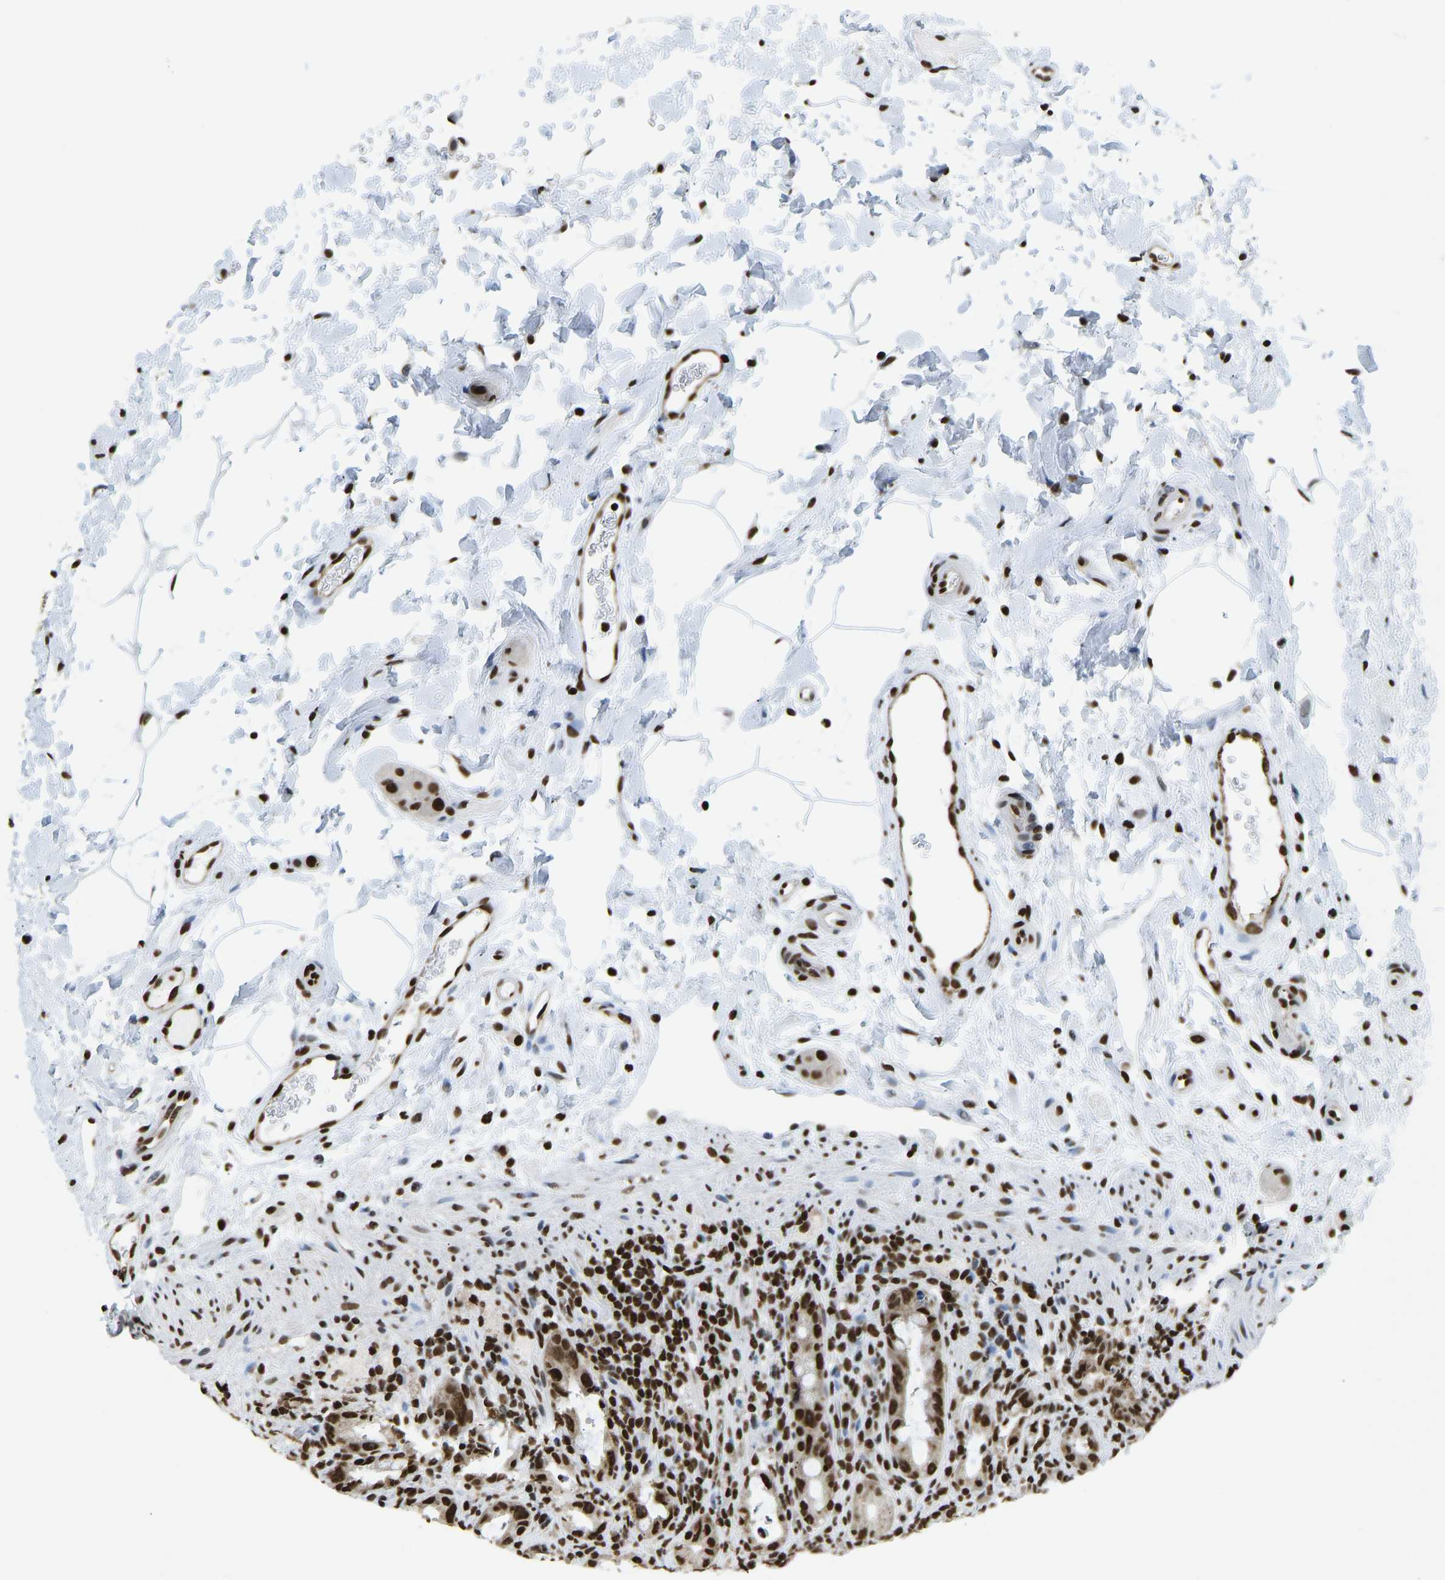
{"staining": {"intensity": "strong", "quantity": ">75%", "location": "nuclear"}, "tissue": "rectum", "cell_type": "Glandular cells", "image_type": "normal", "snomed": [{"axis": "morphology", "description": "Normal tissue, NOS"}, {"axis": "topography", "description": "Rectum"}], "caption": "A brown stain highlights strong nuclear staining of a protein in glandular cells of normal rectum. (brown staining indicates protein expression, while blue staining denotes nuclei).", "gene": "ZSCAN20", "patient": {"sex": "male", "age": 44}}